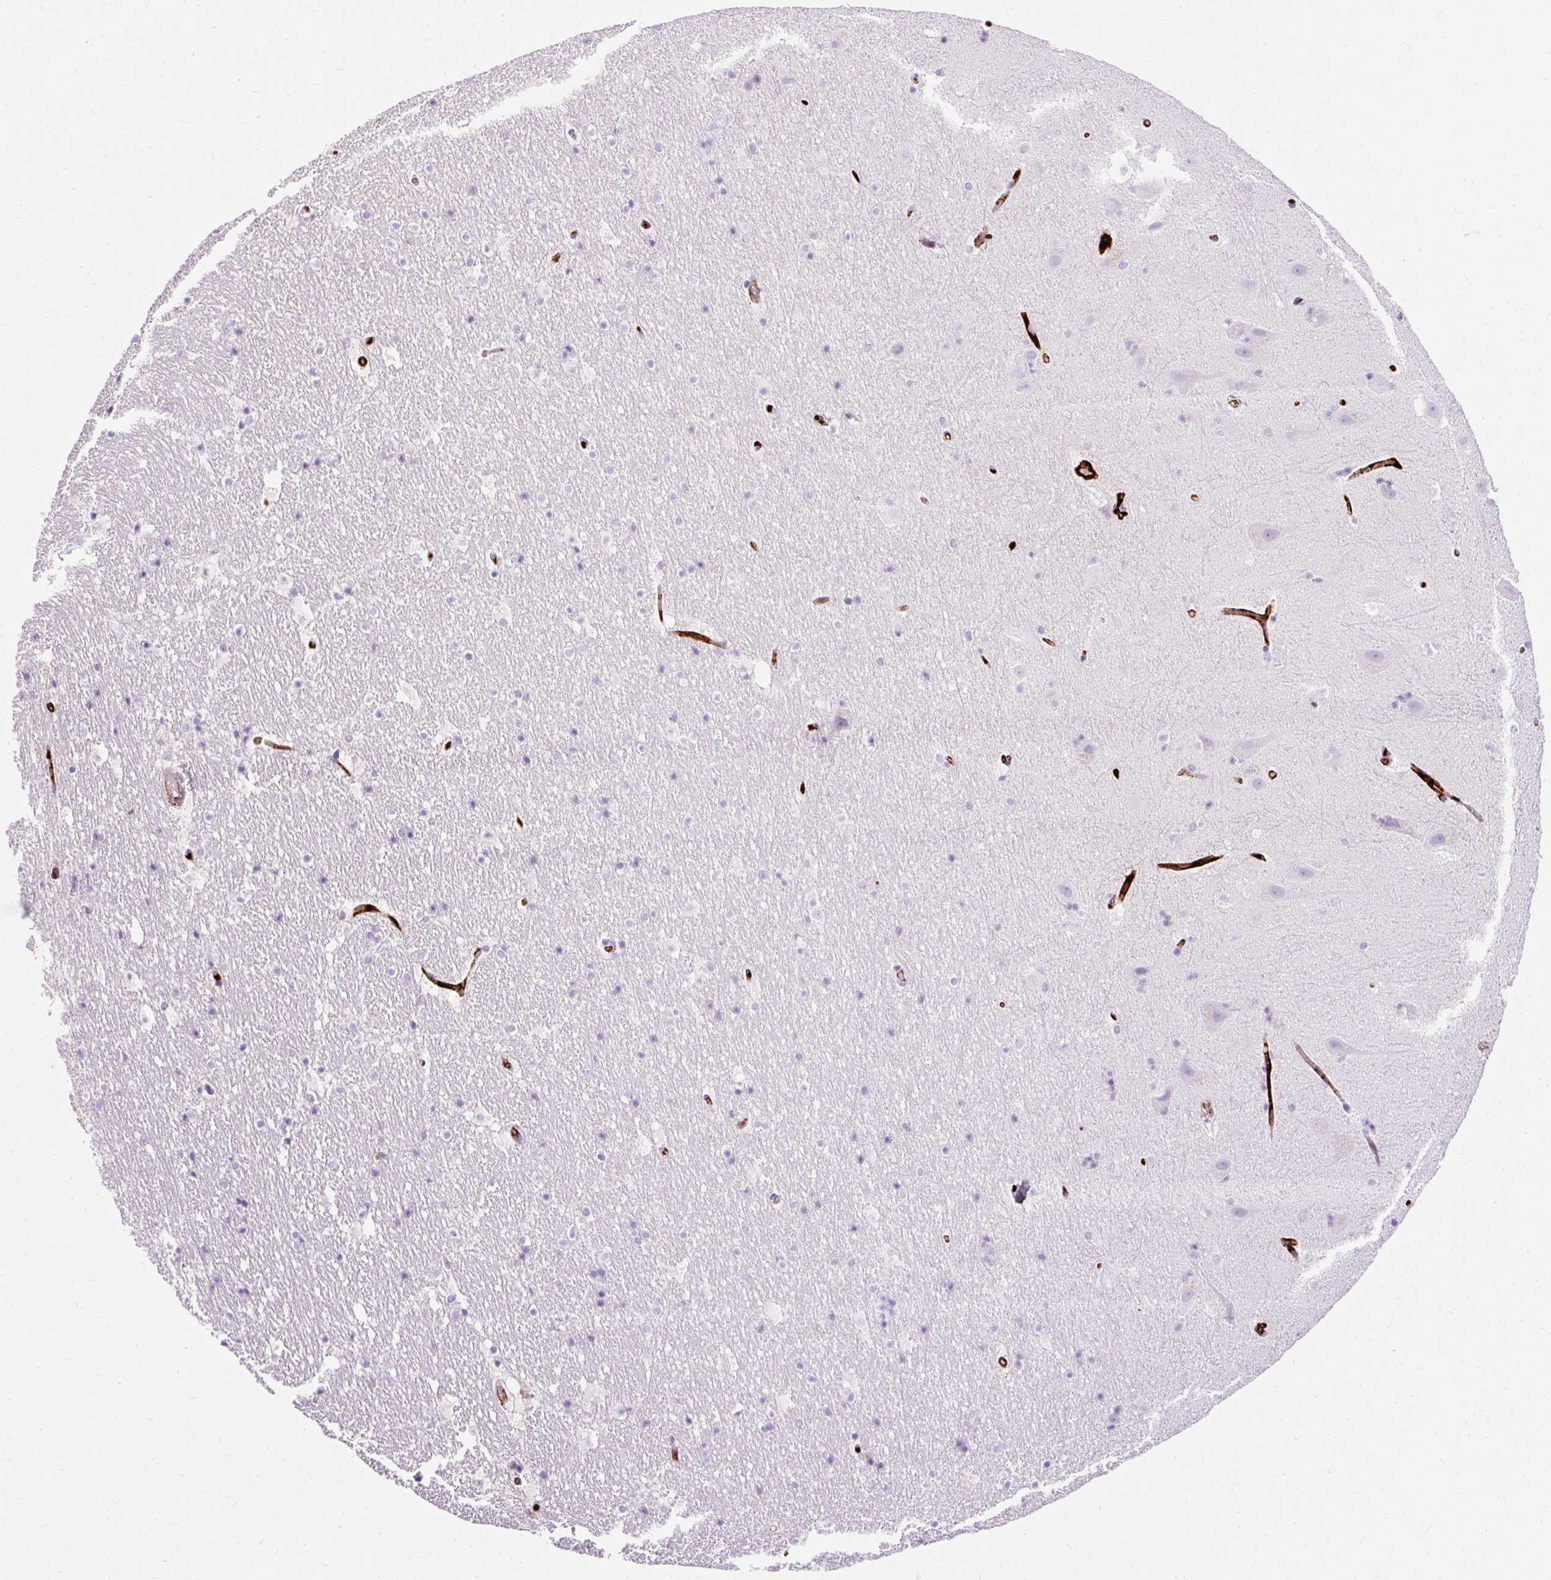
{"staining": {"intensity": "negative", "quantity": "none", "location": "none"}, "tissue": "hippocampus", "cell_type": "Glial cells", "image_type": "normal", "snomed": [{"axis": "morphology", "description": "Normal tissue, NOS"}, {"axis": "topography", "description": "Hippocampus"}], "caption": "Immunohistochemistry (IHC) histopathology image of normal hippocampus: hippocampus stained with DAB demonstrates no significant protein expression in glial cells.", "gene": "APOC2", "patient": {"sex": "male", "age": 37}}